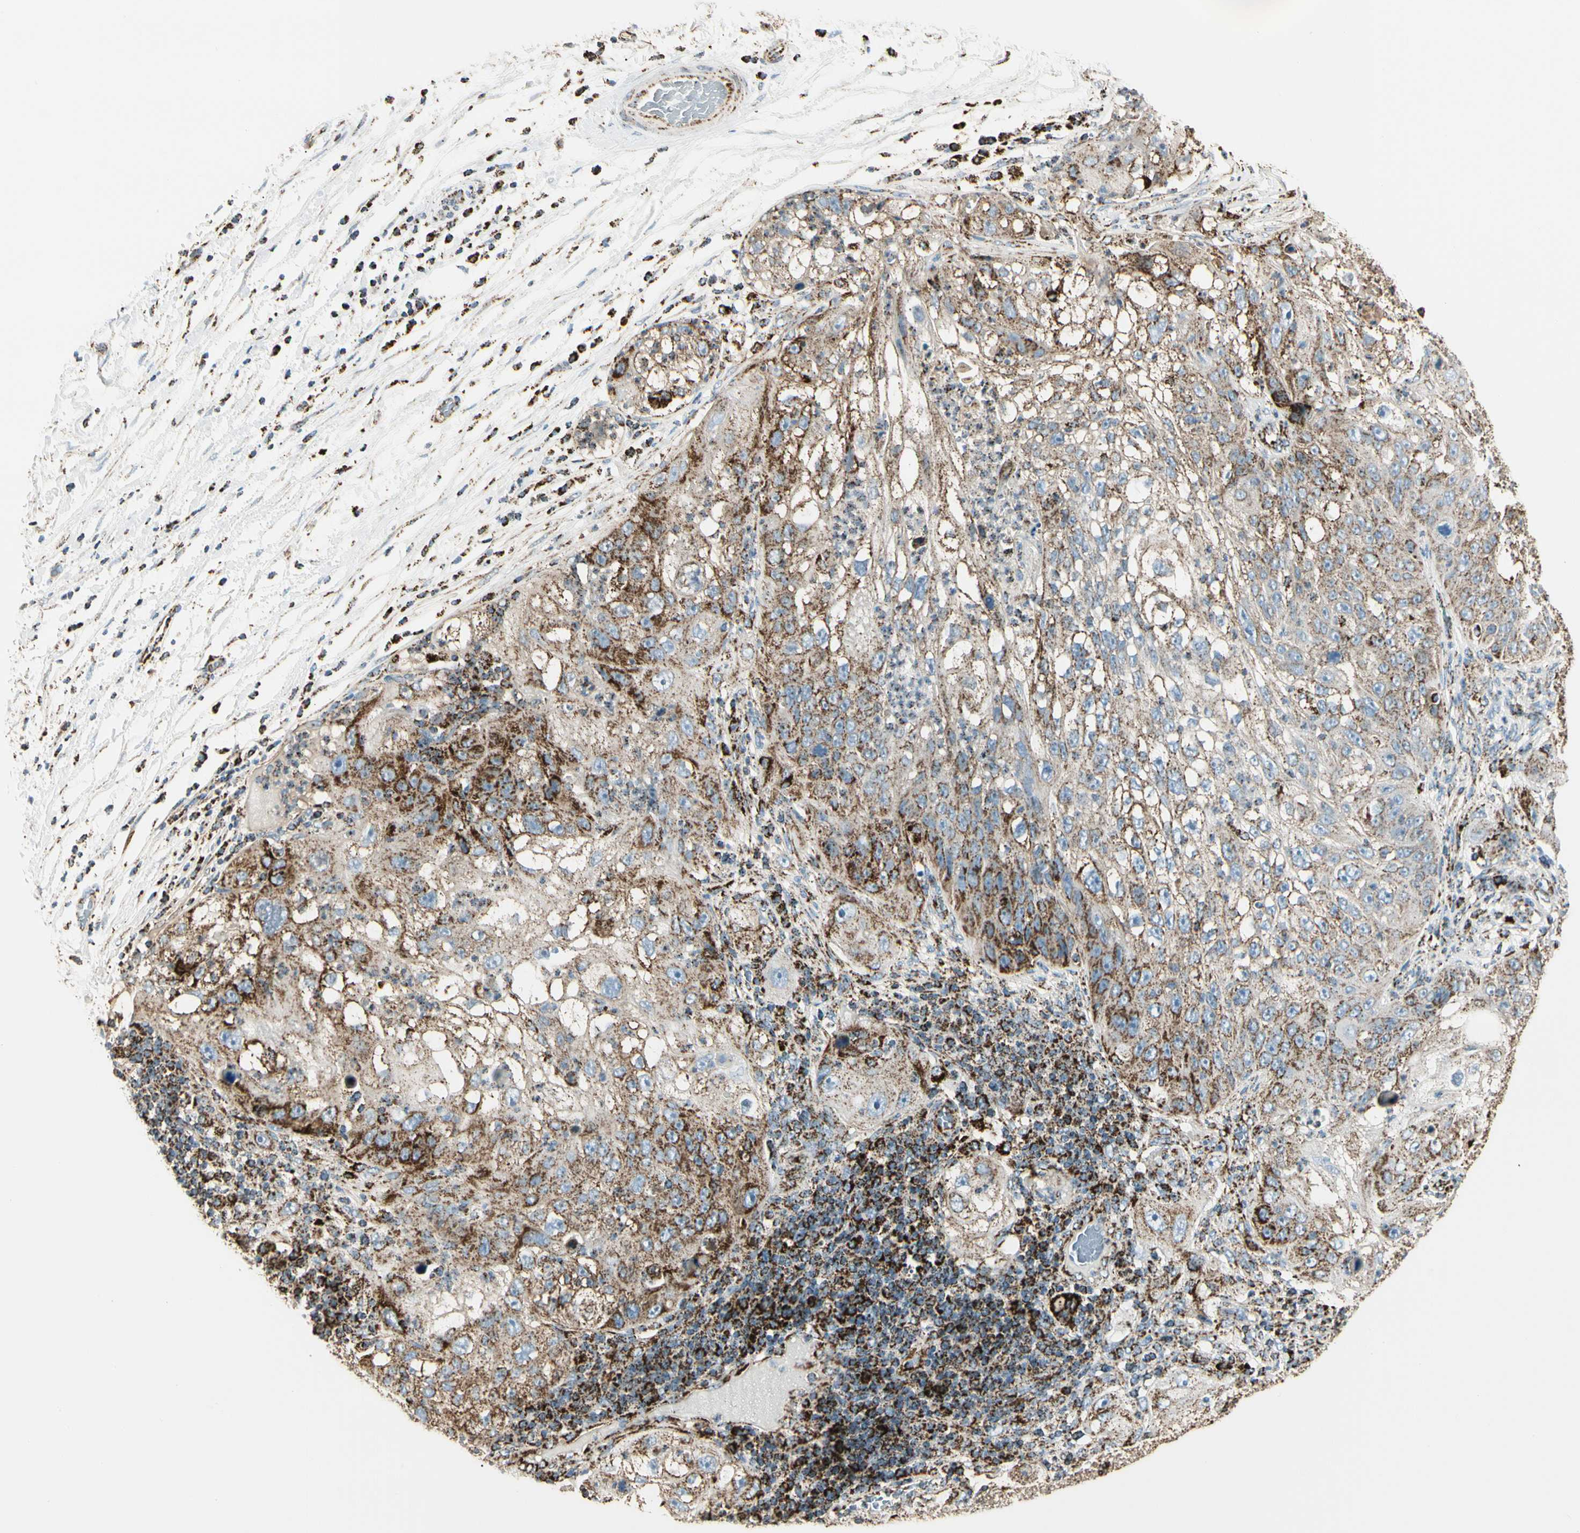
{"staining": {"intensity": "moderate", "quantity": ">75%", "location": "cytoplasmic/membranous"}, "tissue": "lung cancer", "cell_type": "Tumor cells", "image_type": "cancer", "snomed": [{"axis": "morphology", "description": "Inflammation, NOS"}, {"axis": "morphology", "description": "Squamous cell carcinoma, NOS"}, {"axis": "topography", "description": "Lymph node"}, {"axis": "topography", "description": "Soft tissue"}, {"axis": "topography", "description": "Lung"}], "caption": "Immunohistochemical staining of human lung cancer (squamous cell carcinoma) shows medium levels of moderate cytoplasmic/membranous protein positivity in approximately >75% of tumor cells.", "gene": "ME2", "patient": {"sex": "male", "age": 66}}